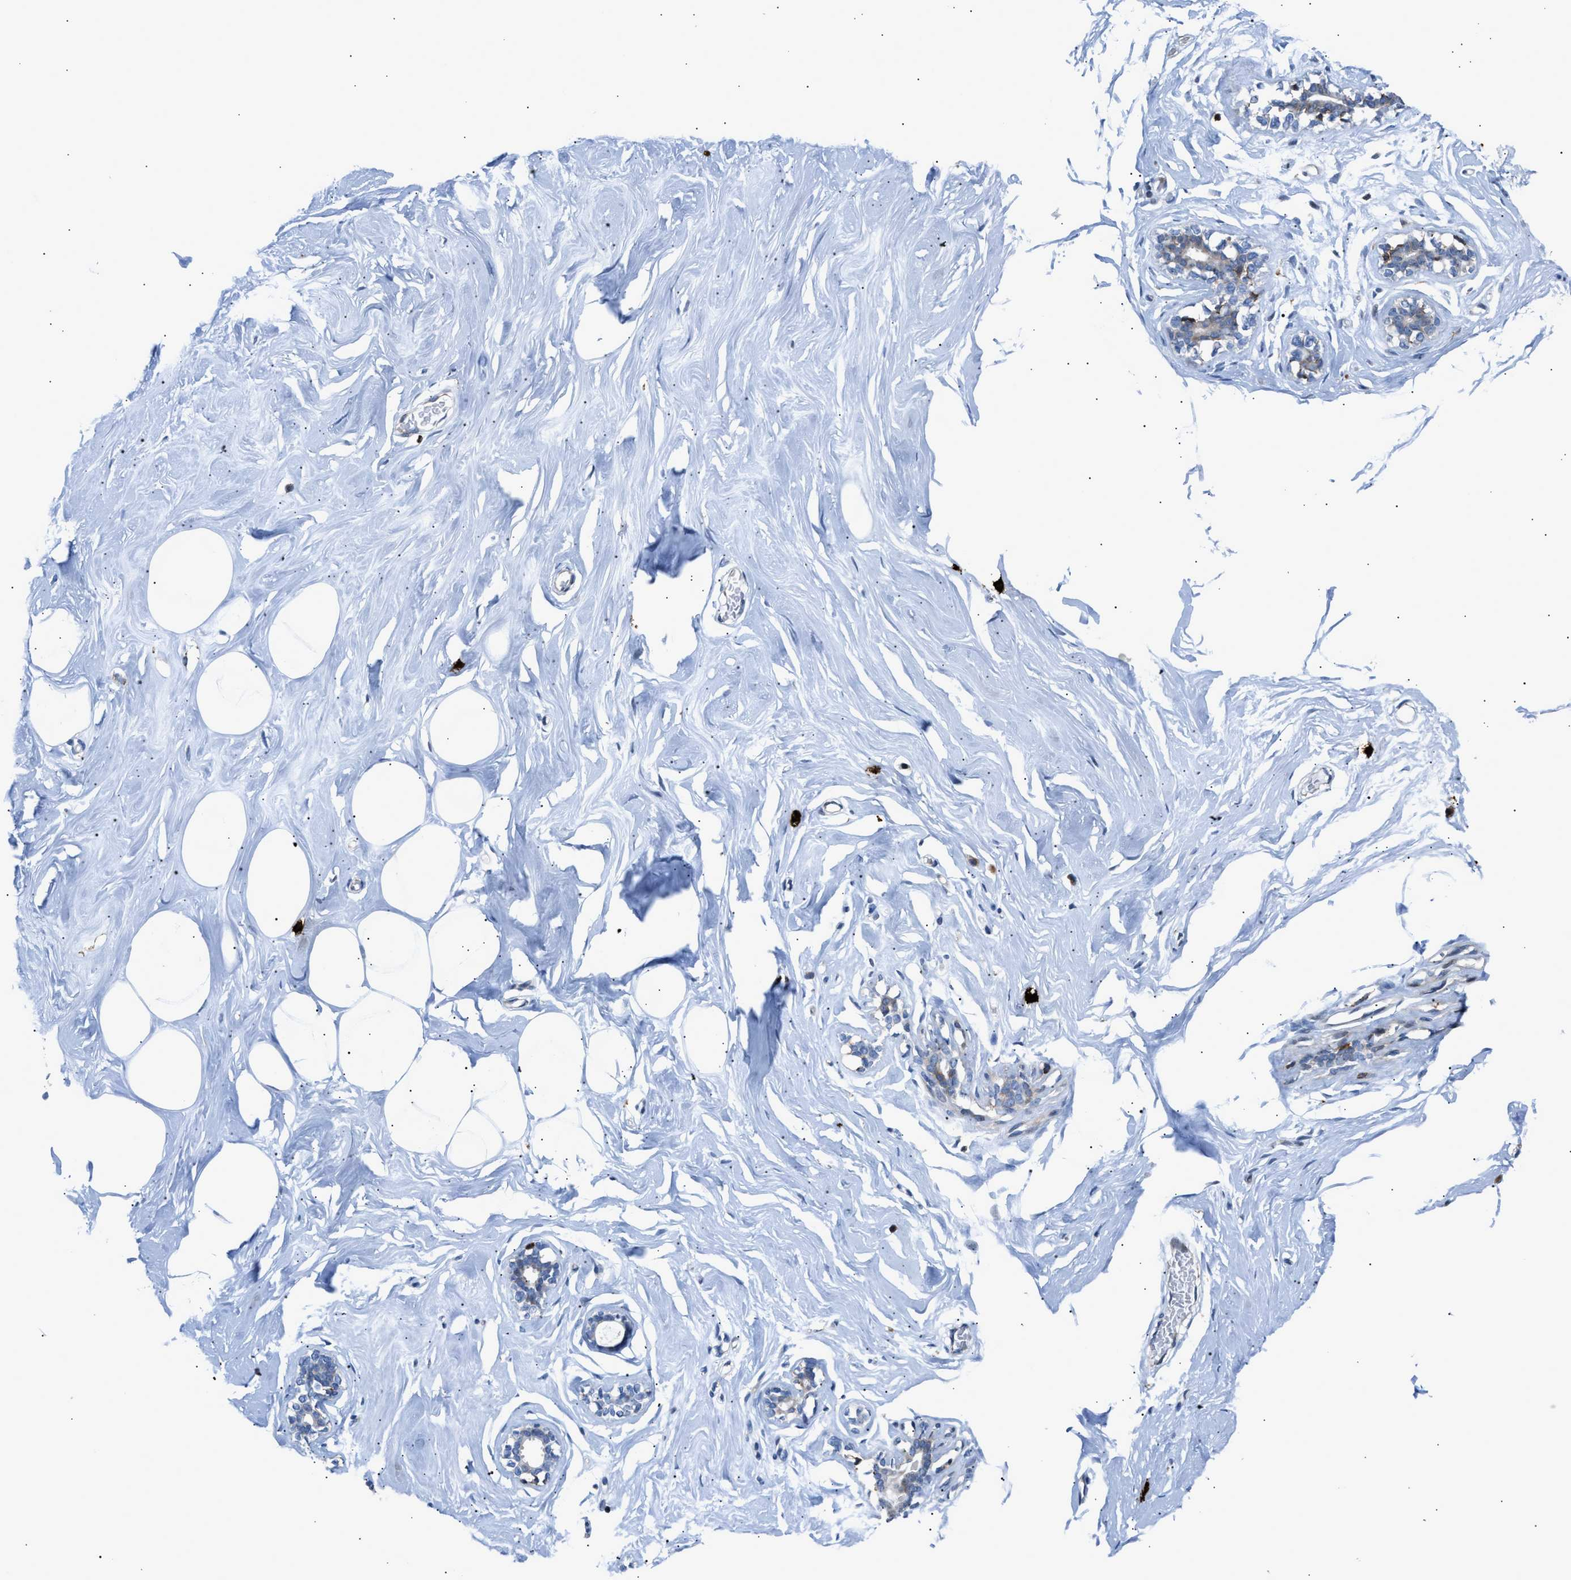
{"staining": {"intensity": "negative", "quantity": "none", "location": "nuclear"}, "tissue": "adipose tissue", "cell_type": "Adipocytes", "image_type": "normal", "snomed": [{"axis": "morphology", "description": "Normal tissue, NOS"}, {"axis": "morphology", "description": "Fibrosis, NOS"}, {"axis": "topography", "description": "Breast"}, {"axis": "topography", "description": "Adipose tissue"}], "caption": "This is an IHC photomicrograph of unremarkable human adipose tissue. There is no positivity in adipocytes.", "gene": "ATP9A", "patient": {"sex": "female", "age": 39}}